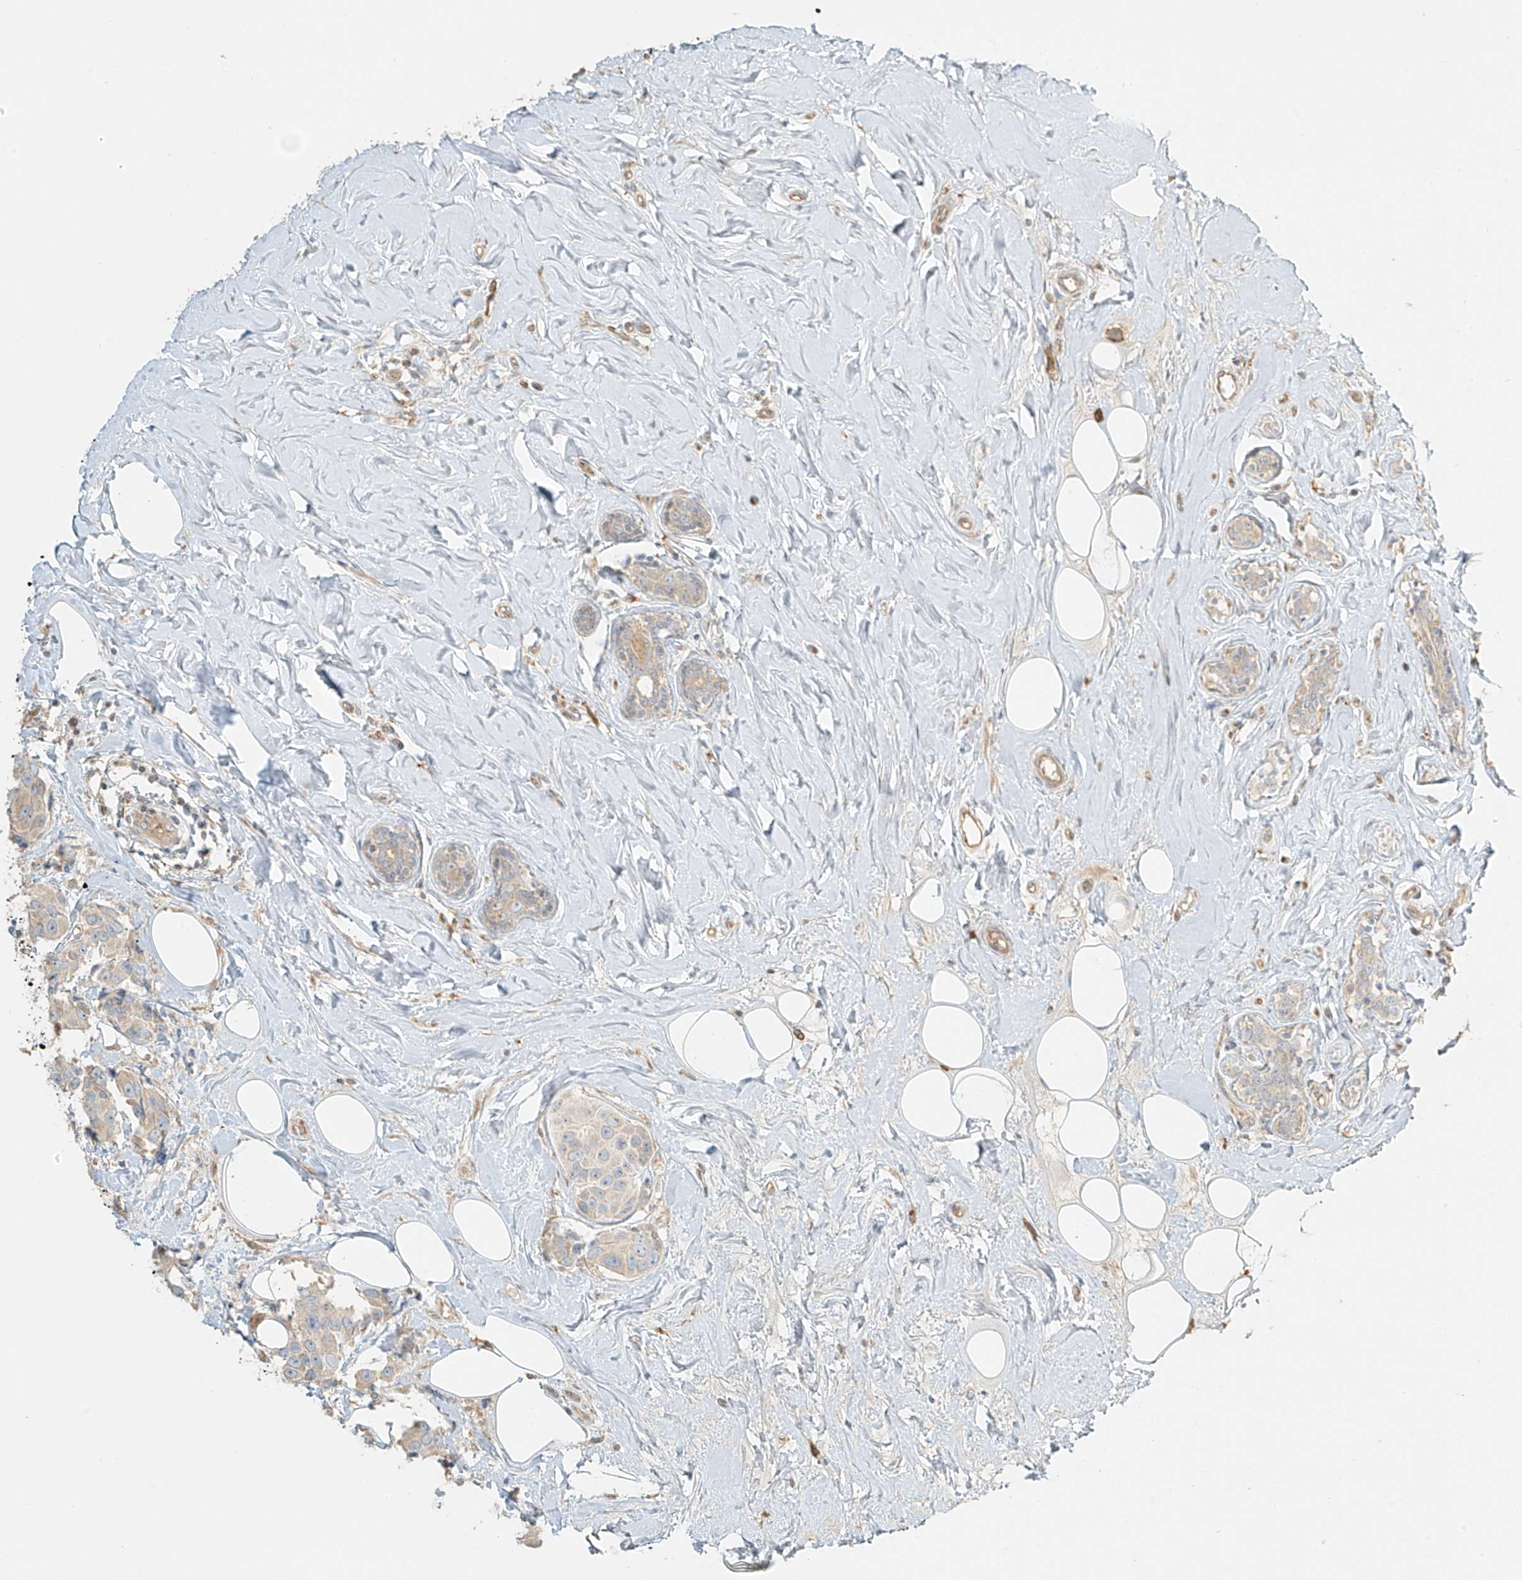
{"staining": {"intensity": "negative", "quantity": "none", "location": "none"}, "tissue": "breast cancer", "cell_type": "Tumor cells", "image_type": "cancer", "snomed": [{"axis": "morphology", "description": "Normal tissue, NOS"}, {"axis": "morphology", "description": "Duct carcinoma"}, {"axis": "topography", "description": "Breast"}], "caption": "IHC photomicrograph of breast cancer stained for a protein (brown), which demonstrates no expression in tumor cells.", "gene": "UPK1B", "patient": {"sex": "female", "age": 39}}